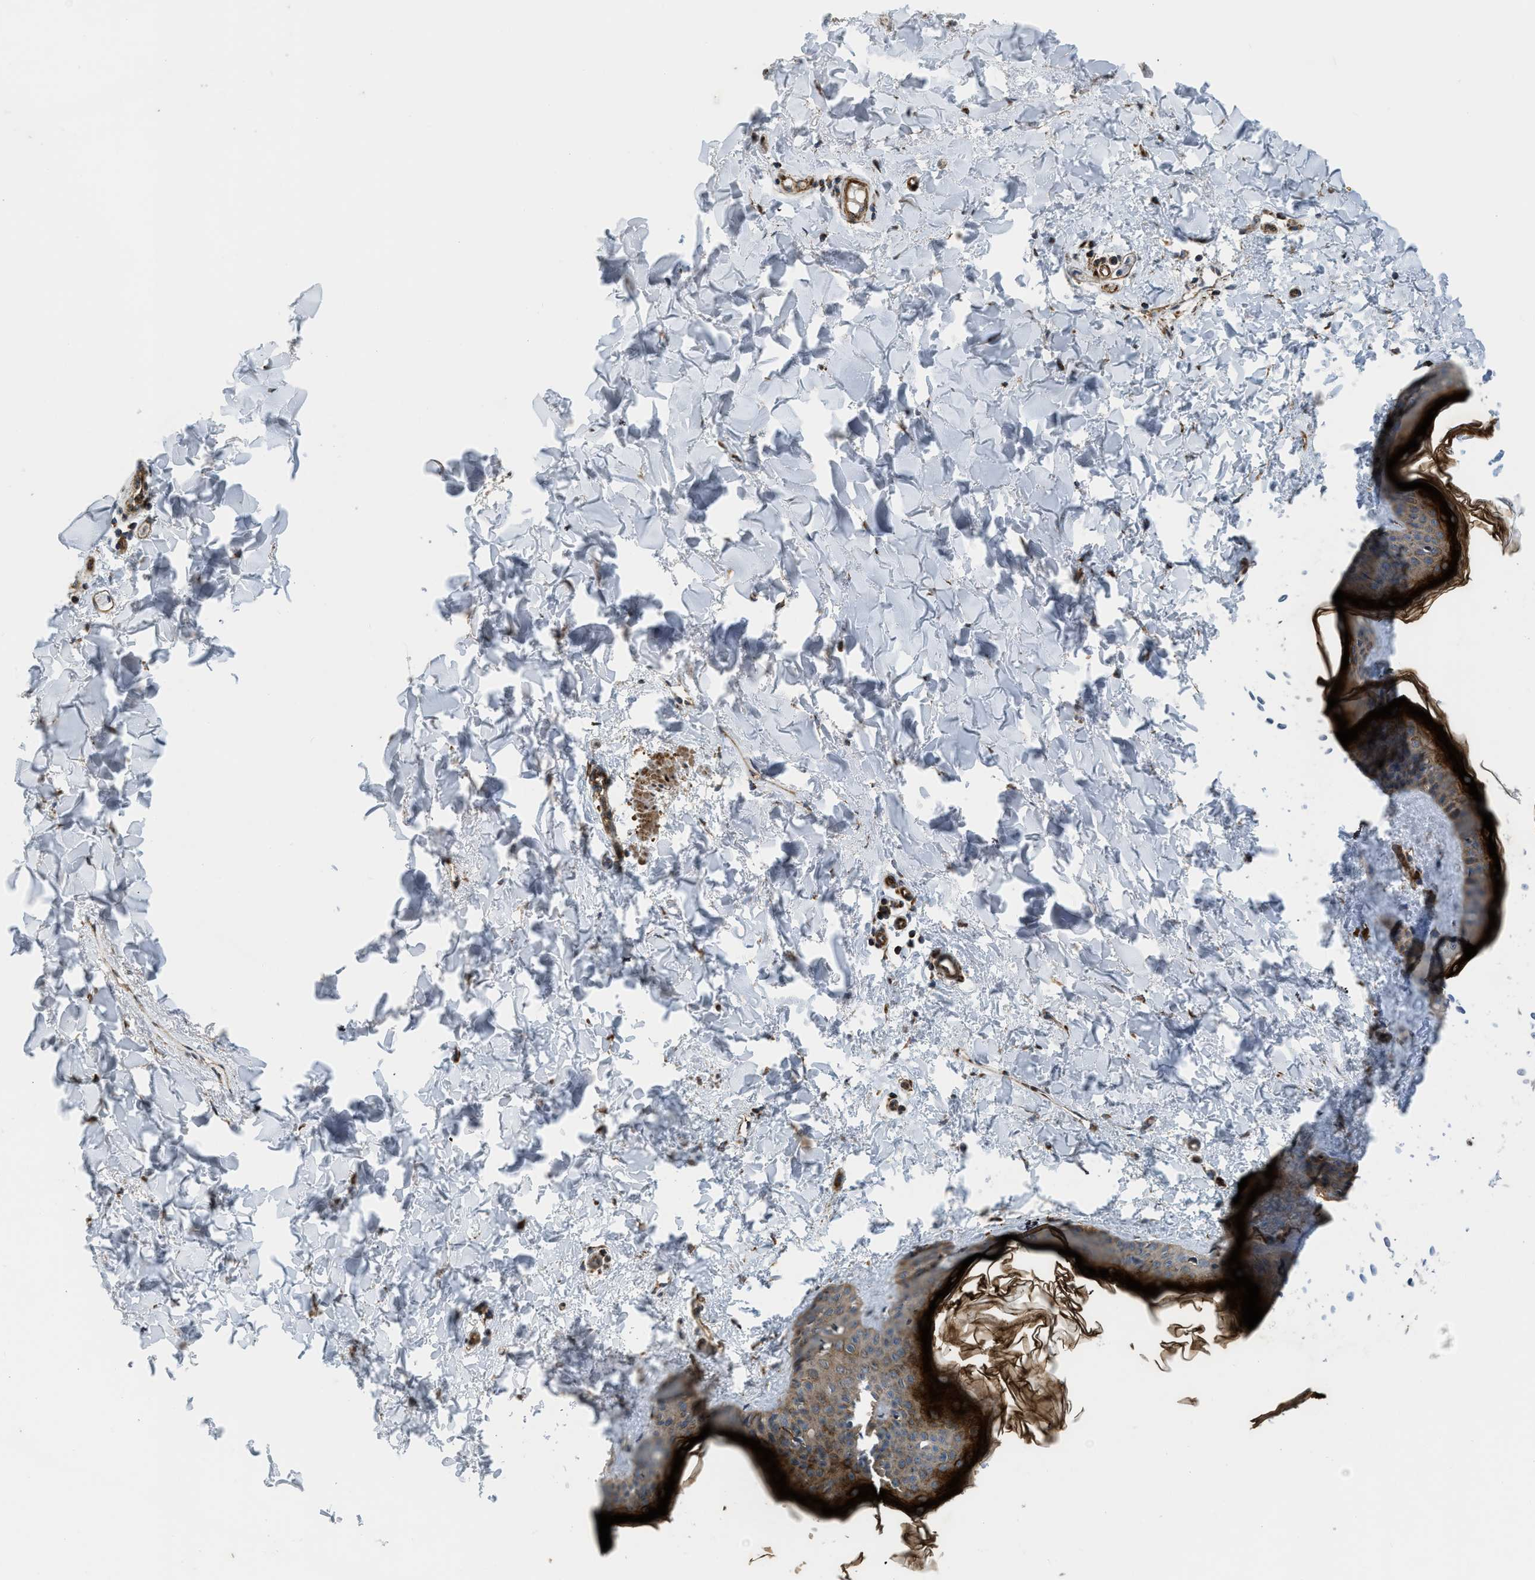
{"staining": {"intensity": "moderate", "quantity": ">75%", "location": "cytoplasmic/membranous"}, "tissue": "skin", "cell_type": "Fibroblasts", "image_type": "normal", "snomed": [{"axis": "morphology", "description": "Normal tissue, NOS"}, {"axis": "topography", "description": "Skin"}], "caption": "IHC (DAB) staining of benign skin shows moderate cytoplasmic/membranous protein staining in approximately >75% of fibroblasts.", "gene": "GSDME", "patient": {"sex": "female", "age": 17}}